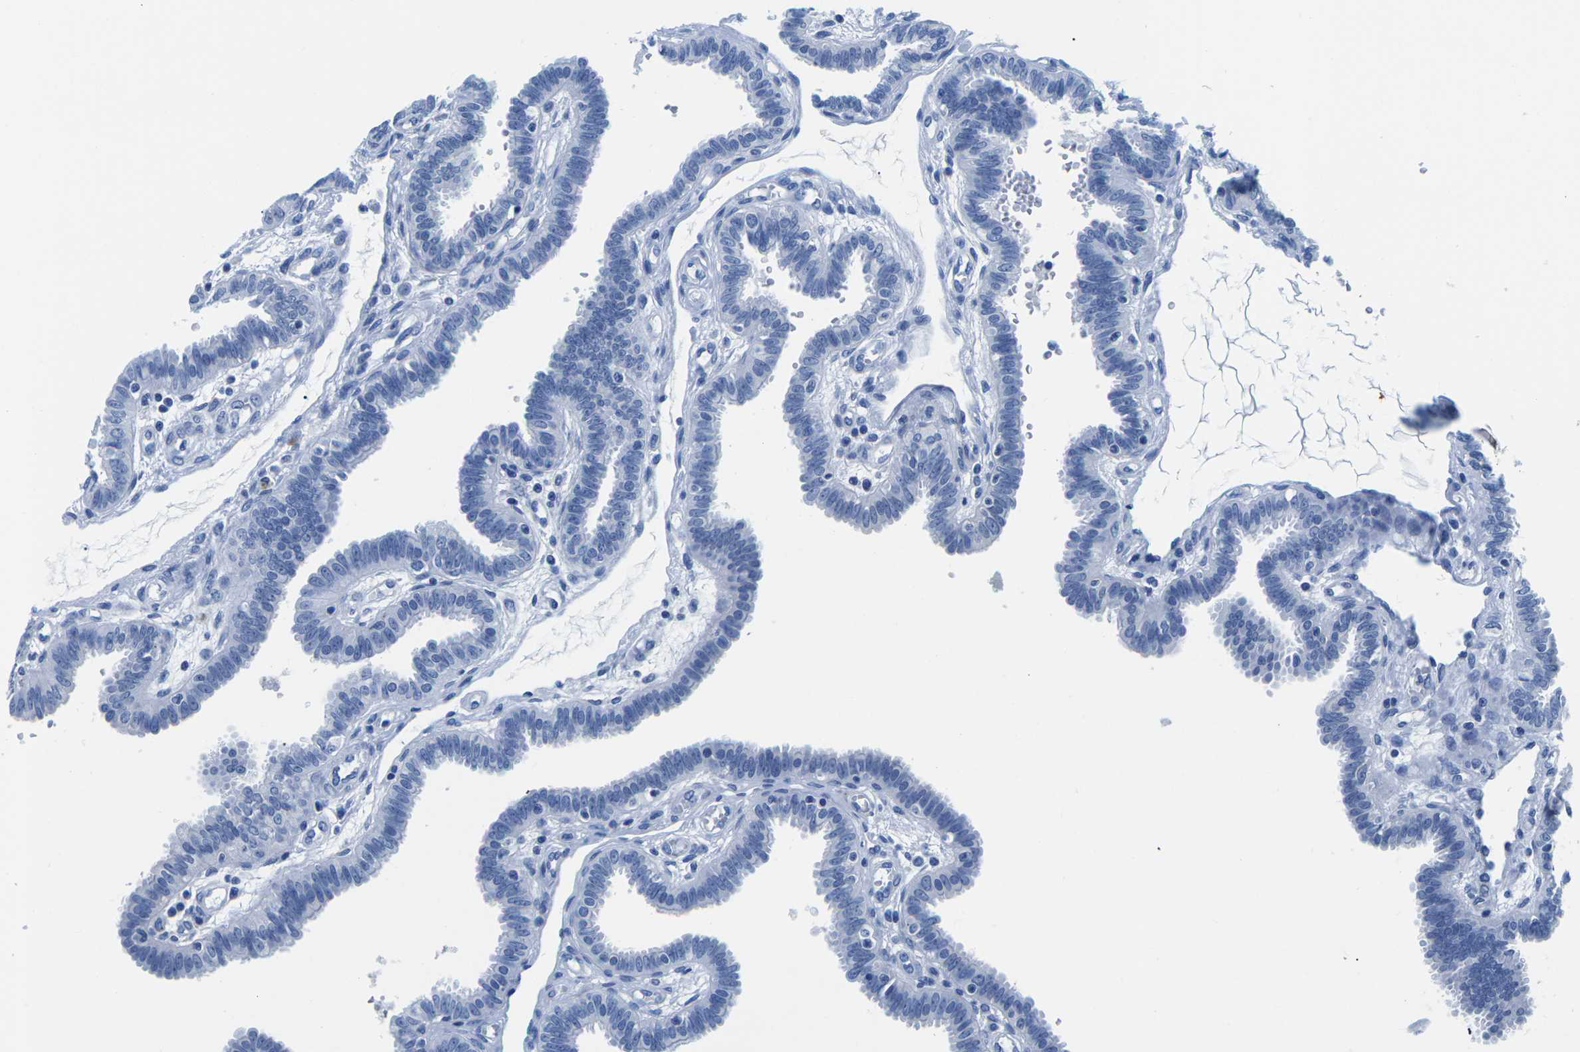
{"staining": {"intensity": "negative", "quantity": "none", "location": "none"}, "tissue": "fallopian tube", "cell_type": "Glandular cells", "image_type": "normal", "snomed": [{"axis": "morphology", "description": "Normal tissue, NOS"}, {"axis": "topography", "description": "Fallopian tube"}], "caption": "This micrograph is of normal fallopian tube stained with immunohistochemistry to label a protein in brown with the nuclei are counter-stained blue. There is no positivity in glandular cells.", "gene": "CYP1A2", "patient": {"sex": "female", "age": 32}}